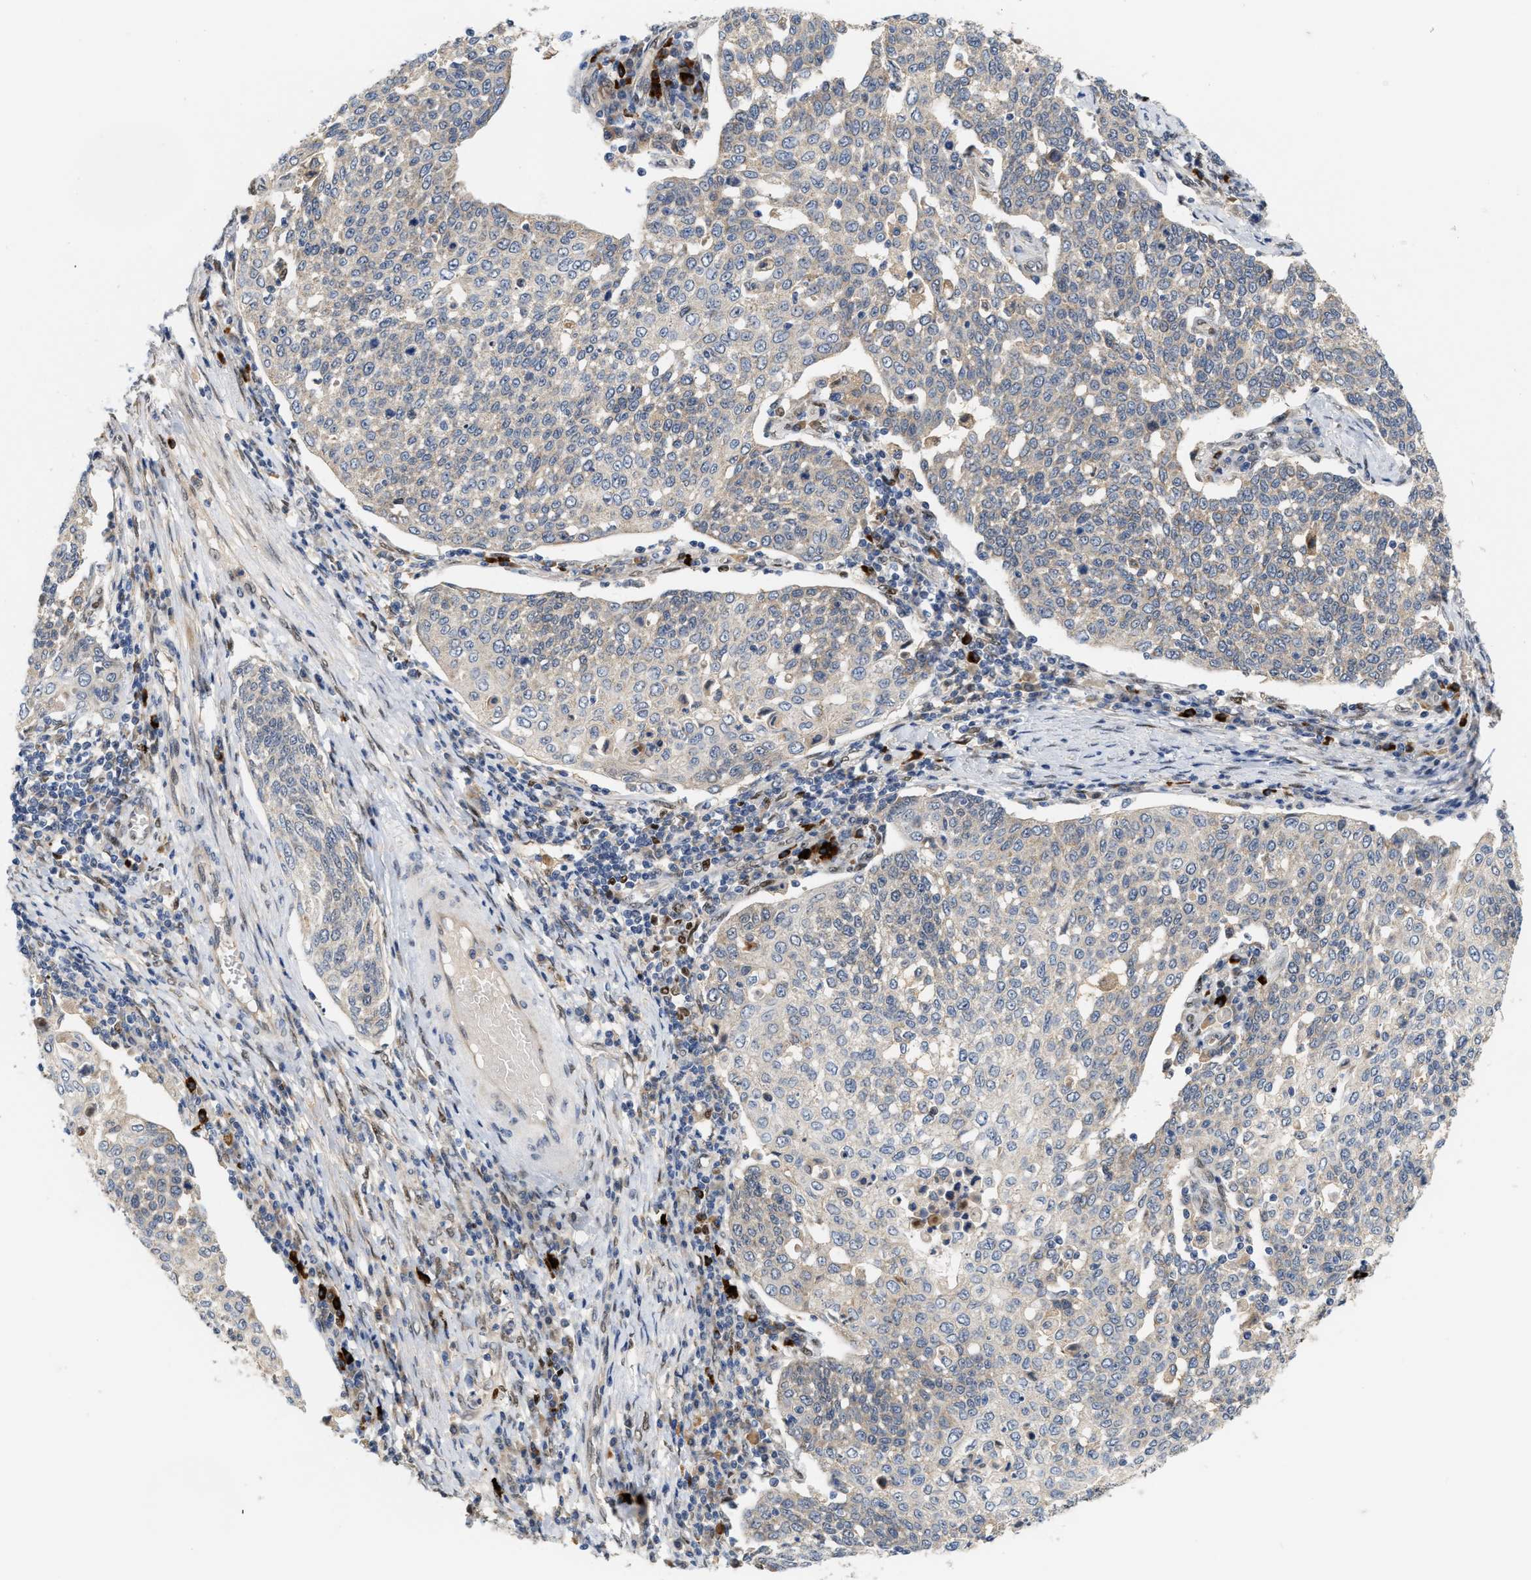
{"staining": {"intensity": "weak", "quantity": "25%-75%", "location": "cytoplasmic/membranous"}, "tissue": "cervical cancer", "cell_type": "Tumor cells", "image_type": "cancer", "snomed": [{"axis": "morphology", "description": "Squamous cell carcinoma, NOS"}, {"axis": "topography", "description": "Cervix"}], "caption": "Cervical cancer was stained to show a protein in brown. There is low levels of weak cytoplasmic/membranous staining in about 25%-75% of tumor cells.", "gene": "TCF4", "patient": {"sex": "female", "age": 34}}